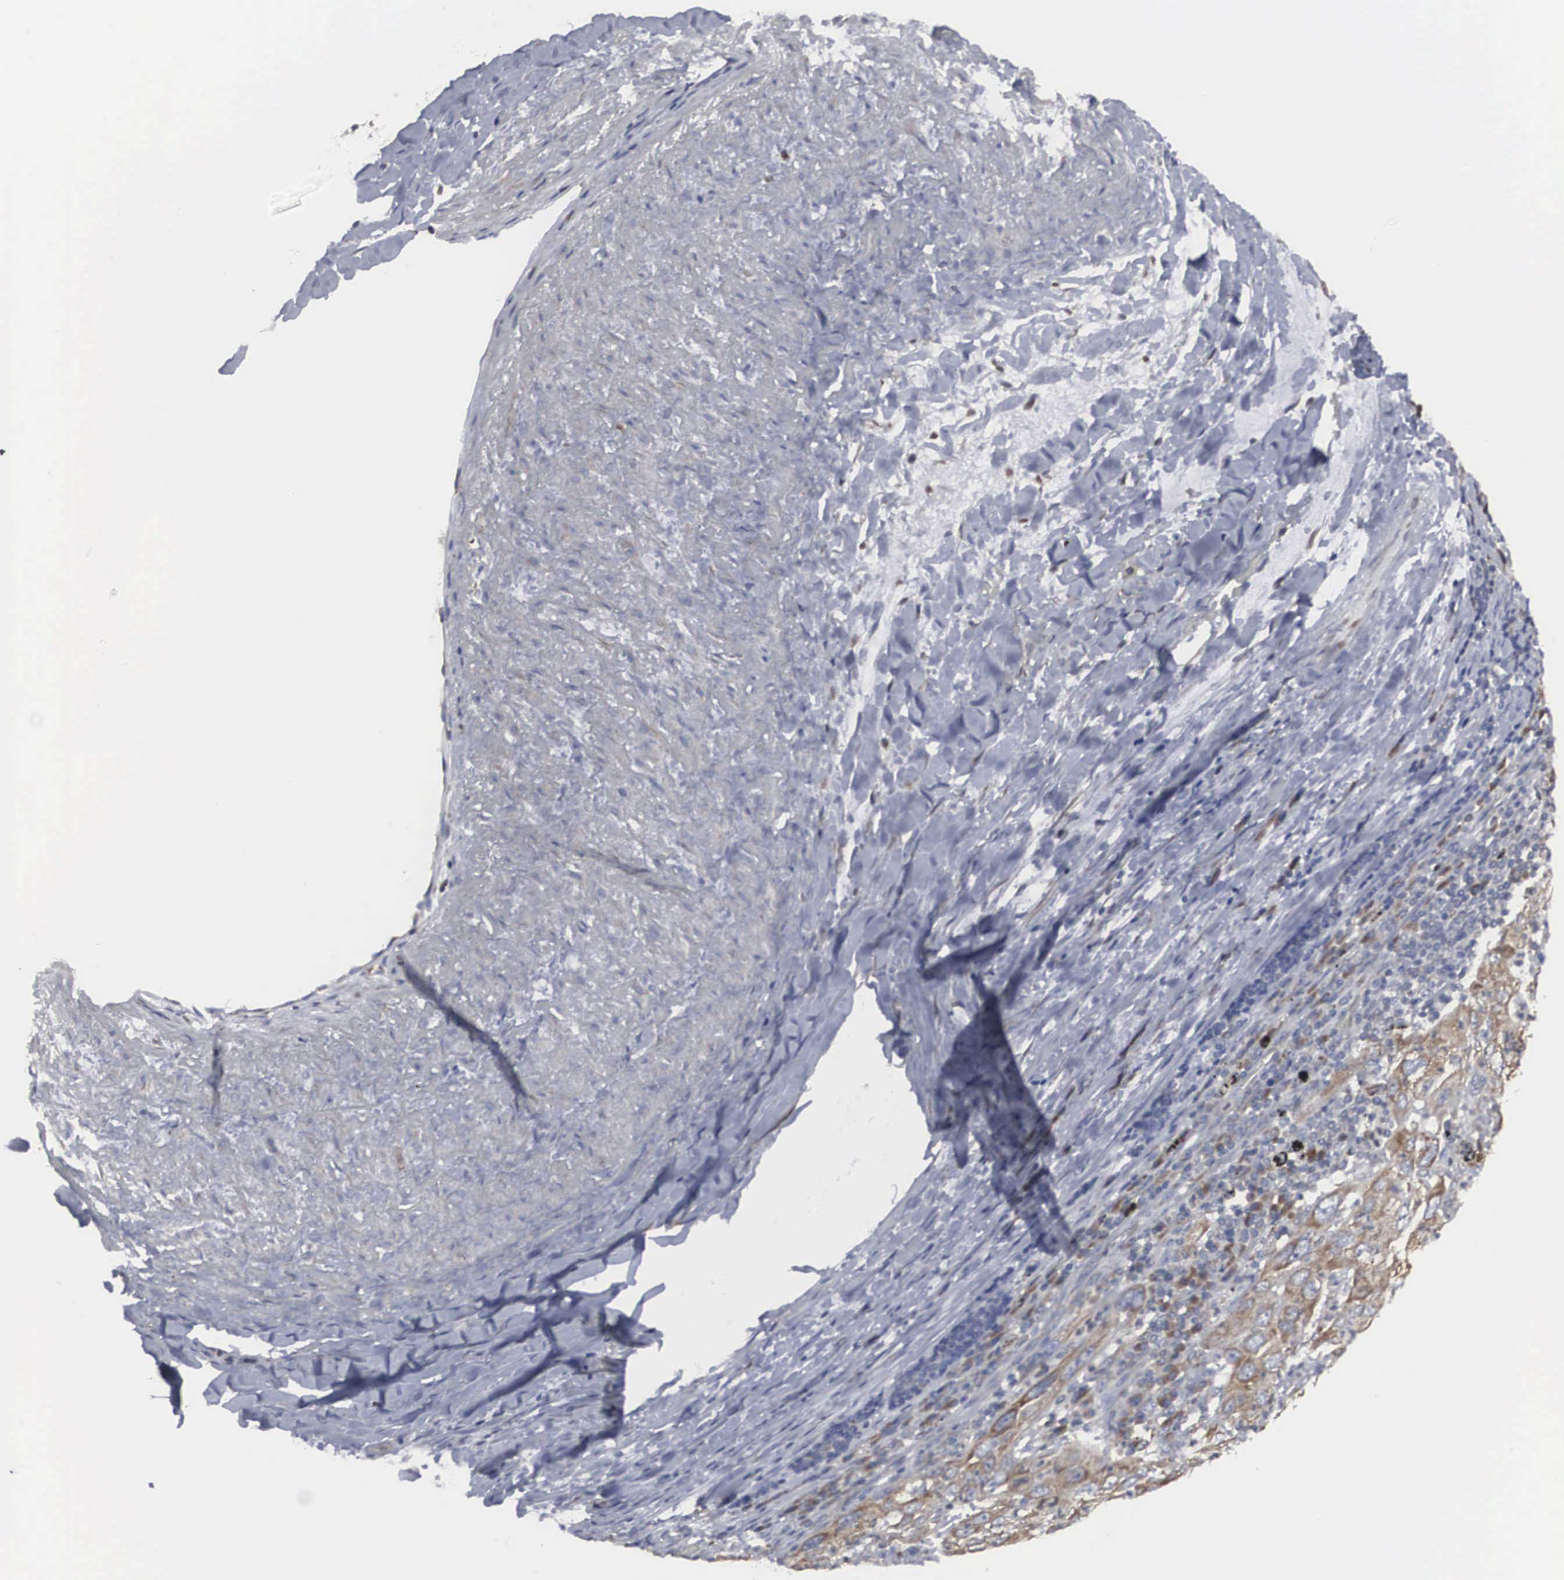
{"staining": {"intensity": "moderate", "quantity": "25%-75%", "location": "cytoplasmic/membranous"}, "tissue": "lung cancer", "cell_type": "Tumor cells", "image_type": "cancer", "snomed": [{"axis": "morphology", "description": "Adenocarcinoma, NOS"}, {"axis": "topography", "description": "Lung"}], "caption": "Lung adenocarcinoma stained with a protein marker displays moderate staining in tumor cells.", "gene": "MIA2", "patient": {"sex": "male", "age": 48}}